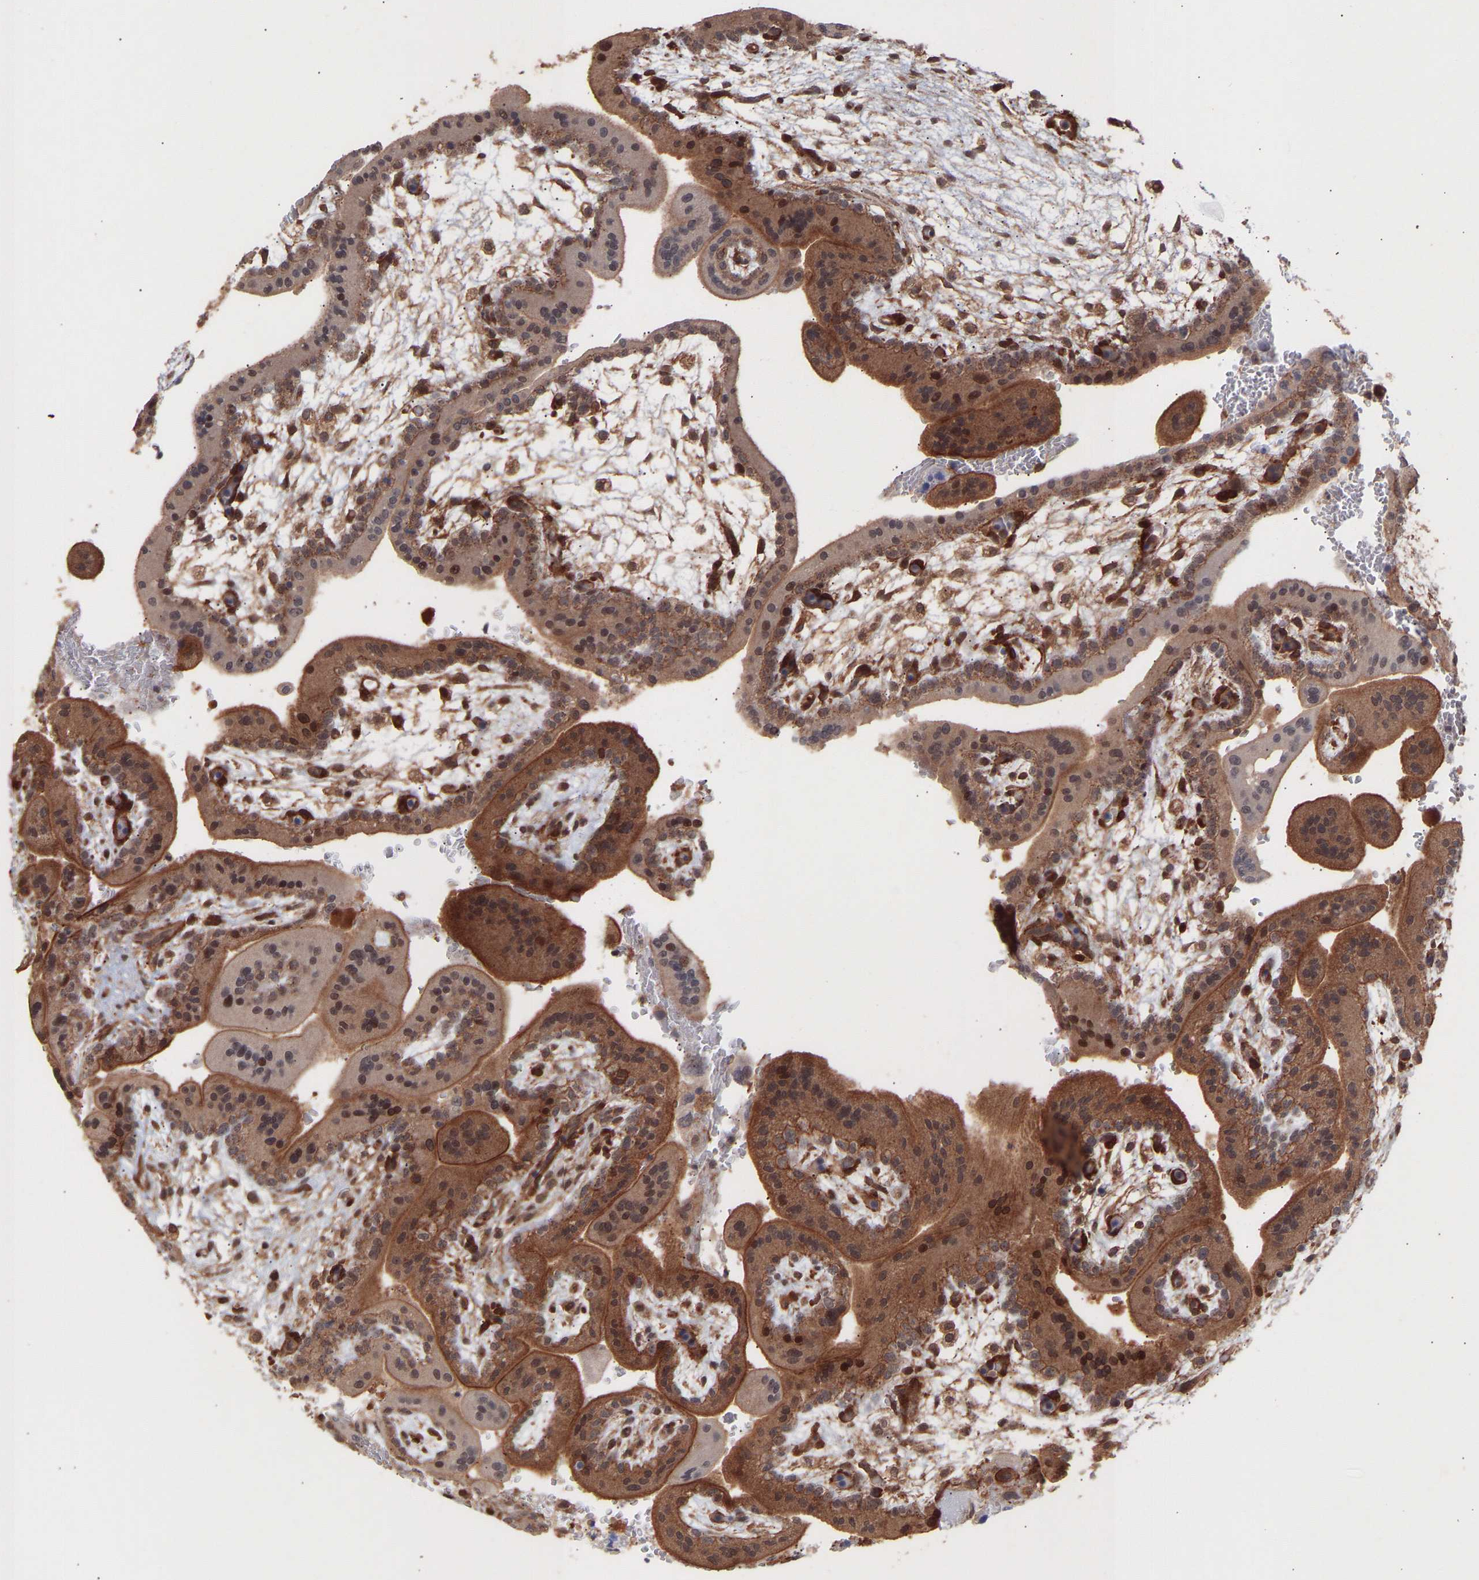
{"staining": {"intensity": "moderate", "quantity": ">75%", "location": "cytoplasmic/membranous"}, "tissue": "placenta", "cell_type": "Decidual cells", "image_type": "normal", "snomed": [{"axis": "morphology", "description": "Normal tissue, NOS"}, {"axis": "topography", "description": "Placenta"}], "caption": "Unremarkable placenta exhibits moderate cytoplasmic/membranous expression in about >75% of decidual cells, visualized by immunohistochemistry.", "gene": "PDLIM5", "patient": {"sex": "female", "age": 35}}